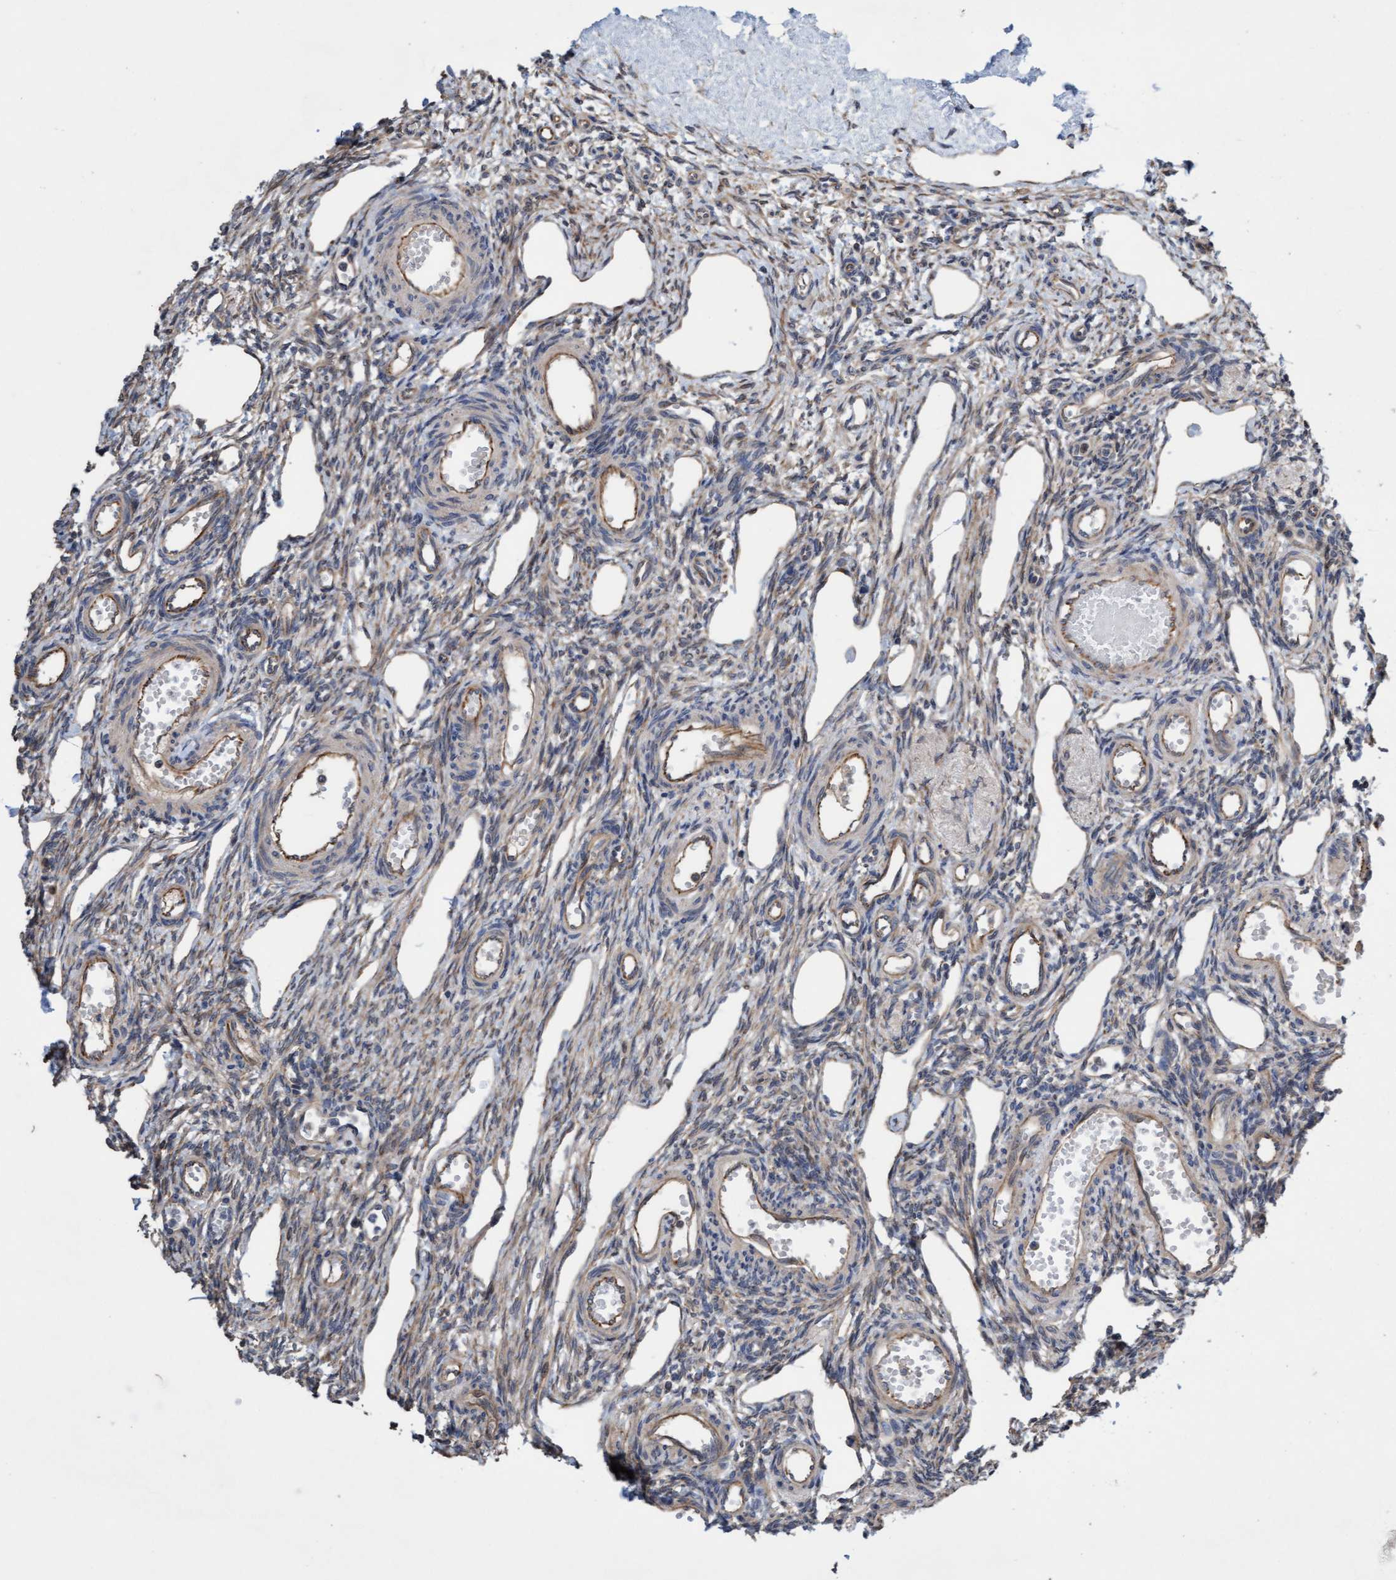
{"staining": {"intensity": "negative", "quantity": "none", "location": "none"}, "tissue": "ovary", "cell_type": "Ovarian stroma cells", "image_type": "normal", "snomed": [{"axis": "morphology", "description": "Normal tissue, NOS"}, {"axis": "topography", "description": "Ovary"}], "caption": "Immunohistochemistry of benign ovary demonstrates no staining in ovarian stroma cells.", "gene": "ITFG1", "patient": {"sex": "female", "age": 33}}